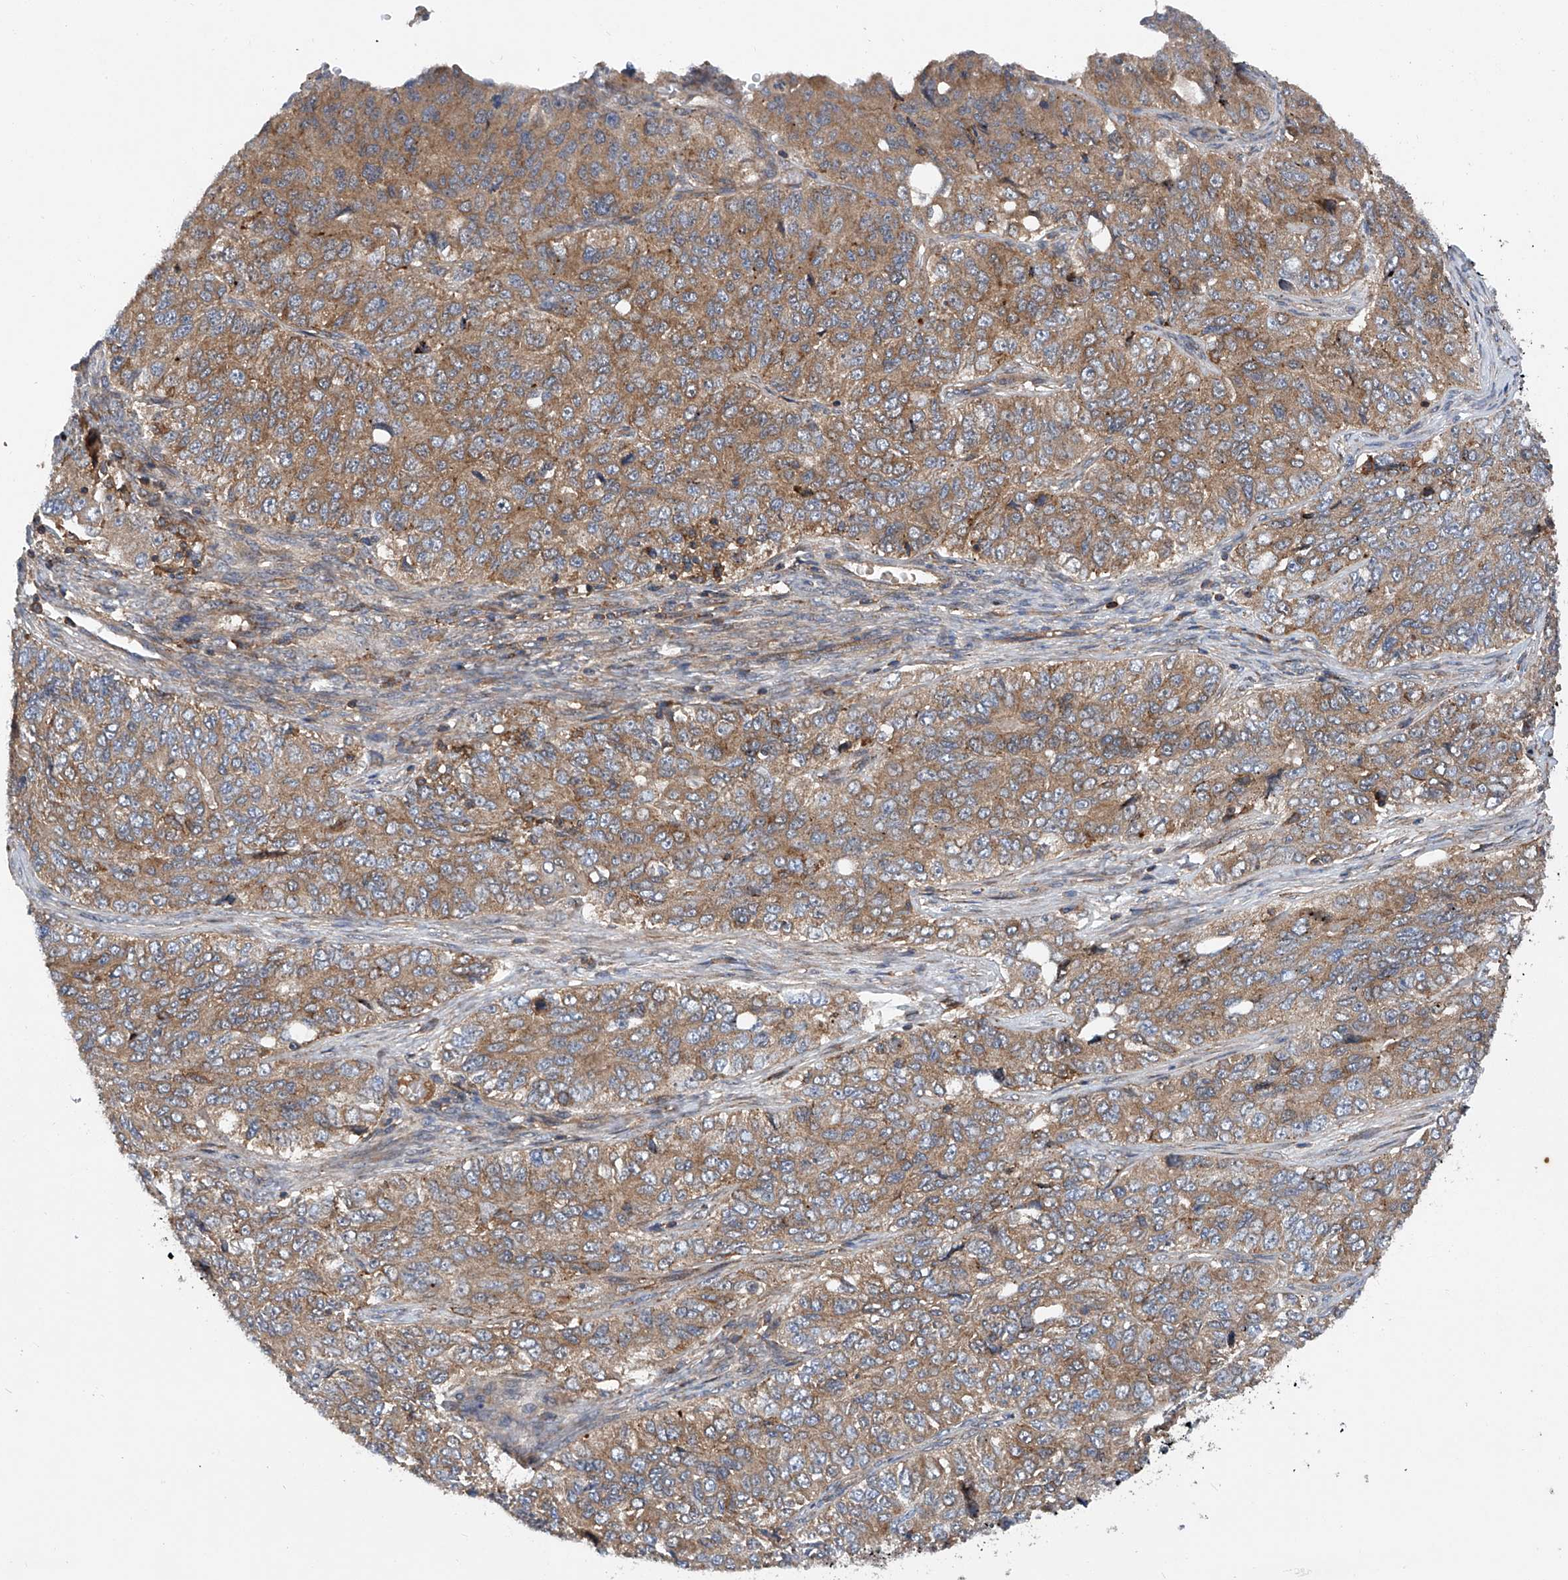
{"staining": {"intensity": "moderate", "quantity": ">75%", "location": "cytoplasmic/membranous"}, "tissue": "ovarian cancer", "cell_type": "Tumor cells", "image_type": "cancer", "snomed": [{"axis": "morphology", "description": "Carcinoma, endometroid"}, {"axis": "topography", "description": "Ovary"}], "caption": "Ovarian endometroid carcinoma stained with DAB (3,3'-diaminobenzidine) immunohistochemistry reveals medium levels of moderate cytoplasmic/membranous staining in approximately >75% of tumor cells.", "gene": "SMAP1", "patient": {"sex": "female", "age": 51}}